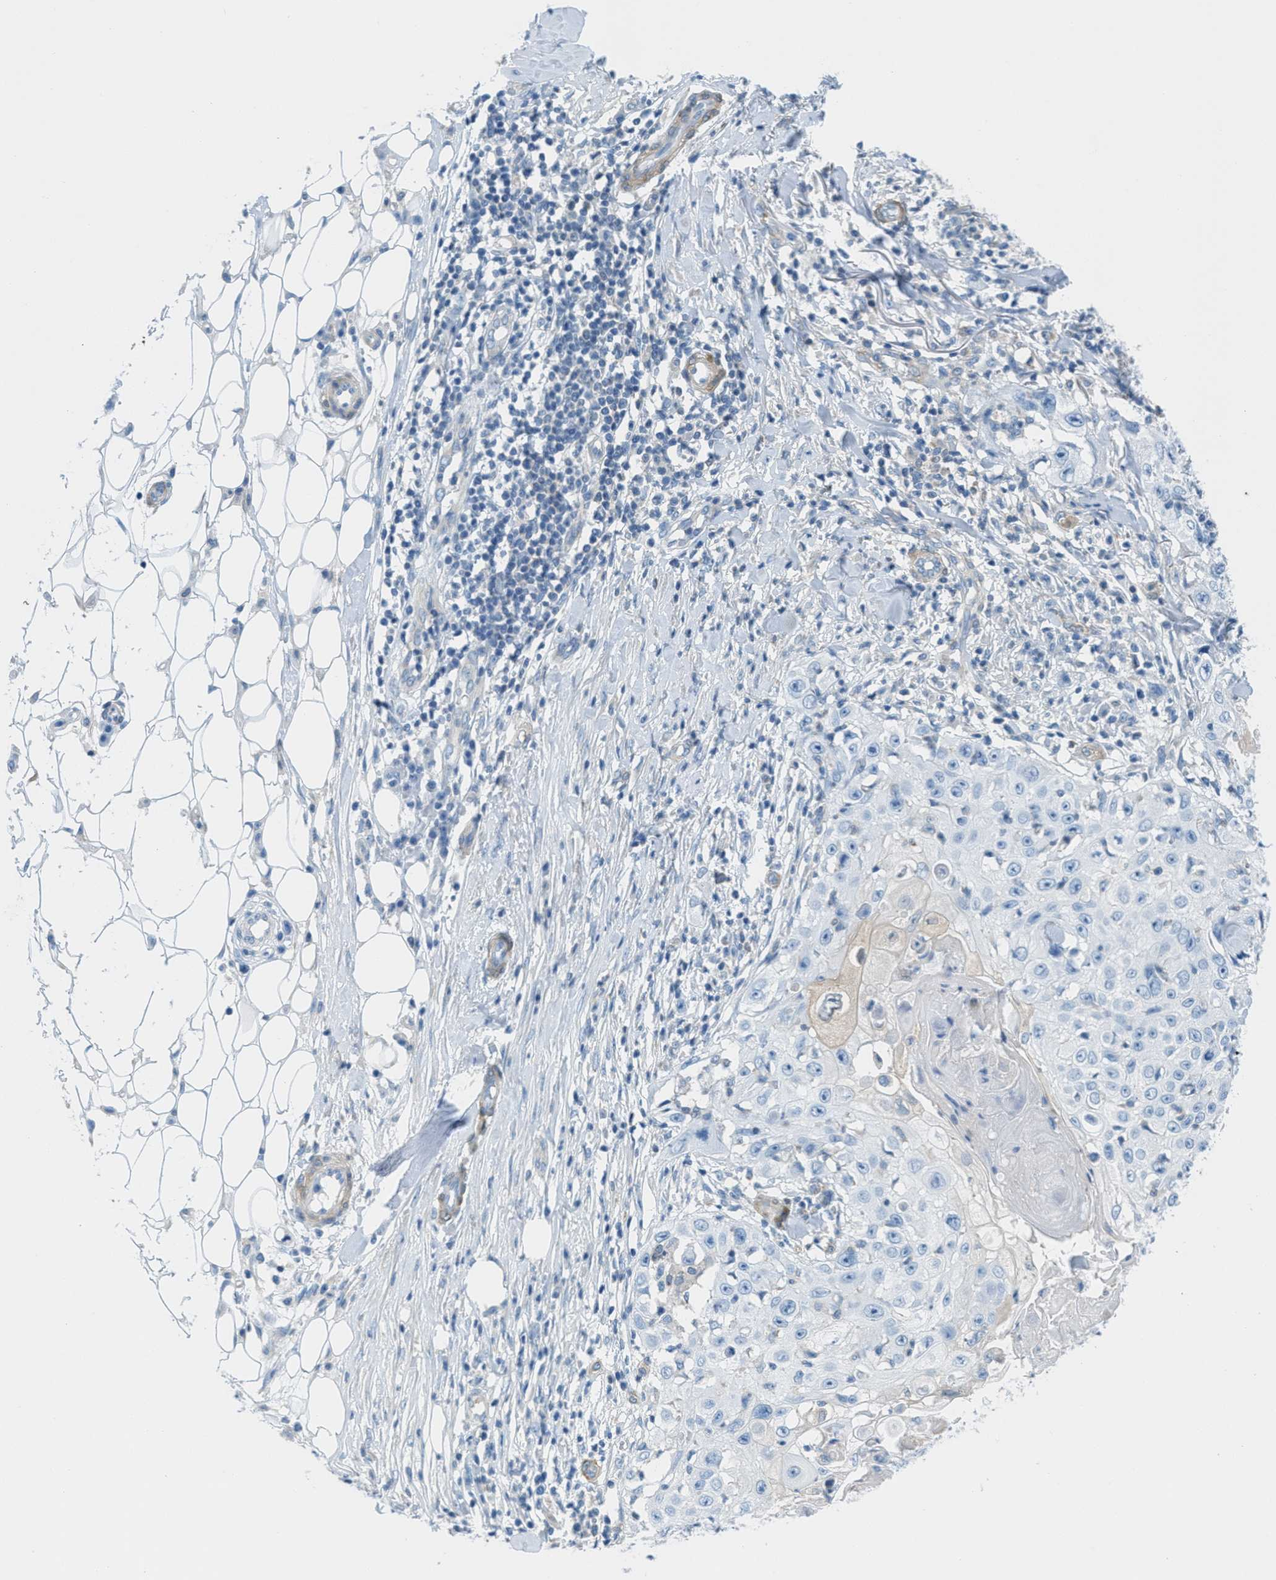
{"staining": {"intensity": "negative", "quantity": "none", "location": "none"}, "tissue": "skin cancer", "cell_type": "Tumor cells", "image_type": "cancer", "snomed": [{"axis": "morphology", "description": "Squamous cell carcinoma, NOS"}, {"axis": "topography", "description": "Skin"}], "caption": "Immunohistochemistry micrograph of neoplastic tissue: human skin cancer (squamous cell carcinoma) stained with DAB (3,3'-diaminobenzidine) exhibits no significant protein positivity in tumor cells. (Brightfield microscopy of DAB immunohistochemistry at high magnification).", "gene": "MAPRE2", "patient": {"sex": "male", "age": 86}}